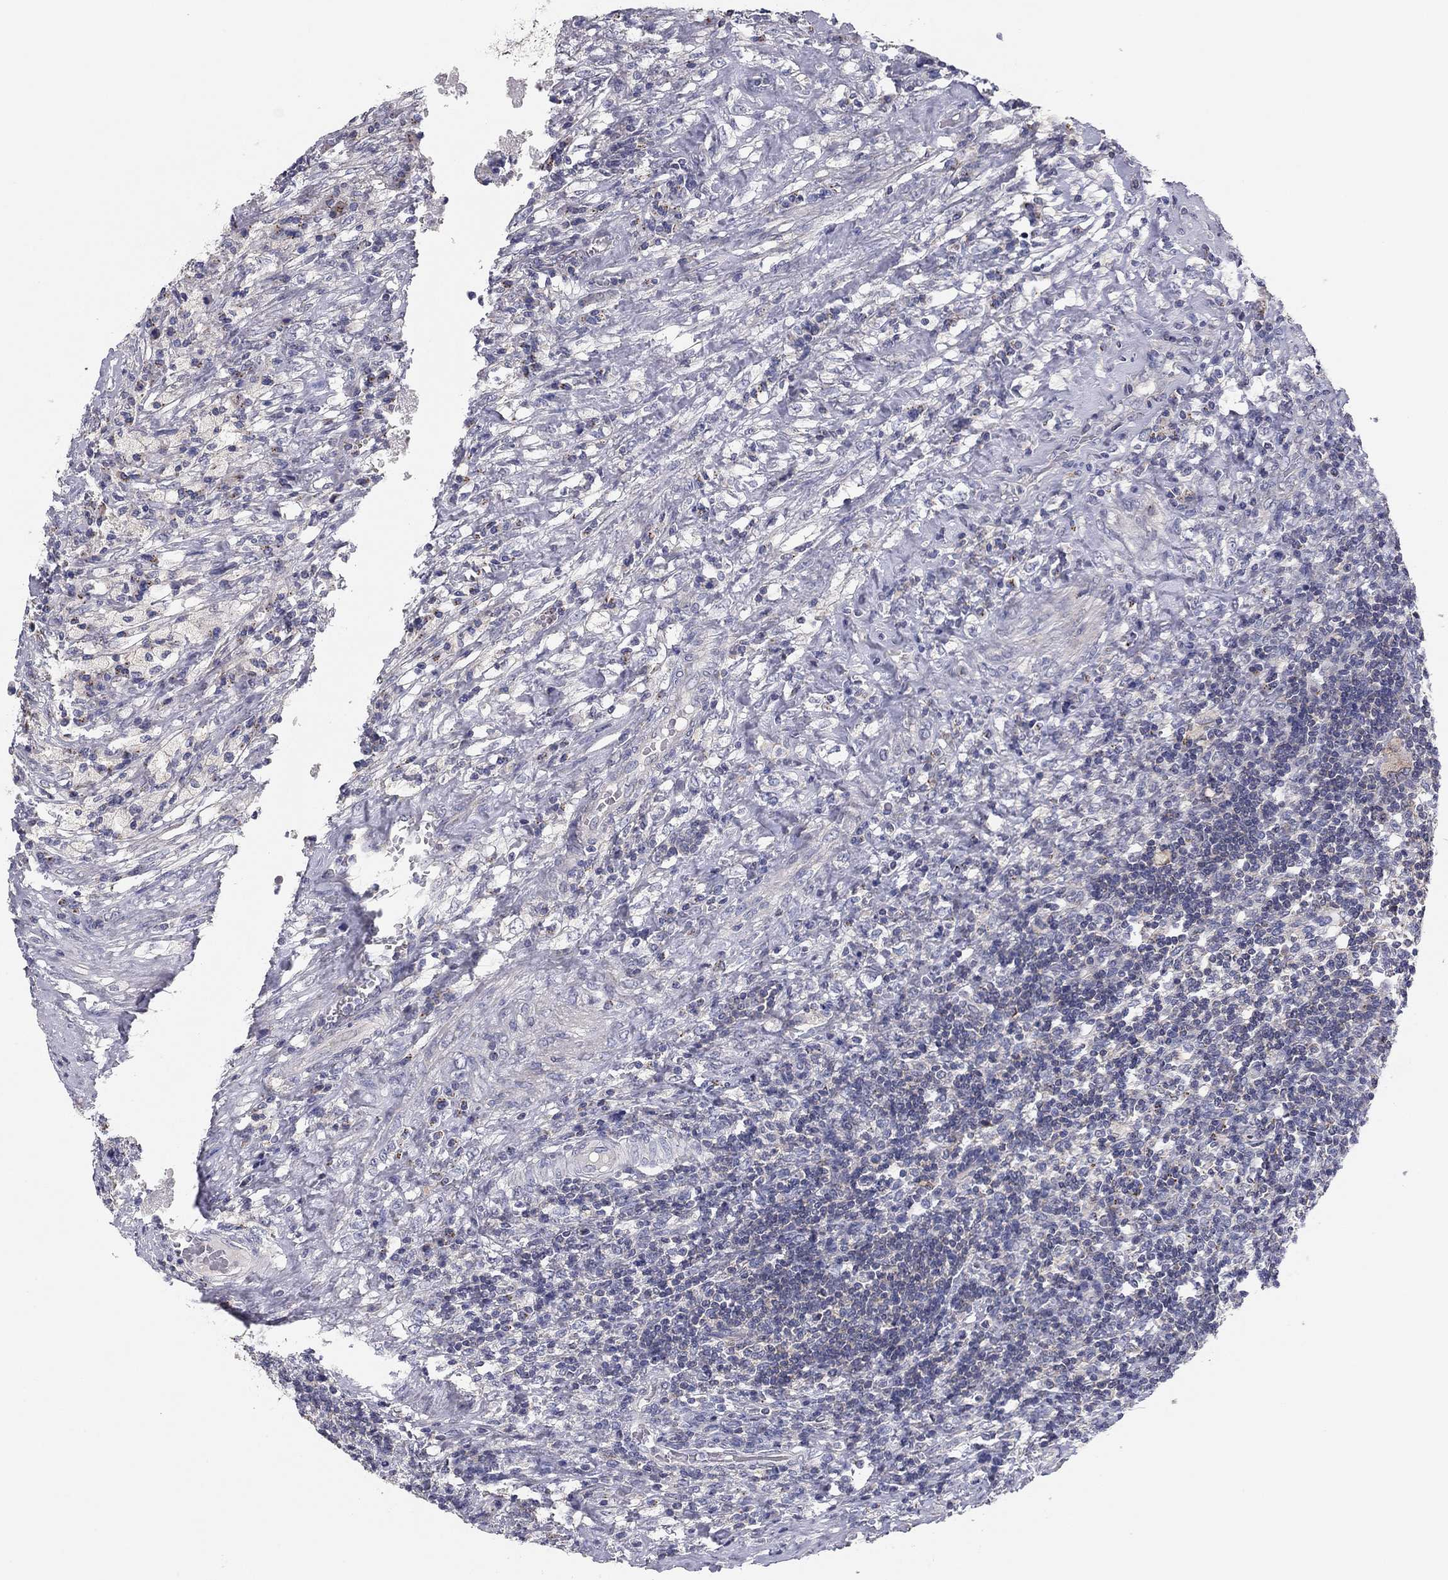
{"staining": {"intensity": "negative", "quantity": "none", "location": "none"}, "tissue": "testis cancer", "cell_type": "Tumor cells", "image_type": "cancer", "snomed": [{"axis": "morphology", "description": "Necrosis, NOS"}, {"axis": "morphology", "description": "Carcinoma, Embryonal, NOS"}, {"axis": "topography", "description": "Testis"}], "caption": "Testis embryonal carcinoma stained for a protein using immunohistochemistry (IHC) shows no positivity tumor cells.", "gene": "SEPTIN3", "patient": {"sex": "male", "age": 19}}